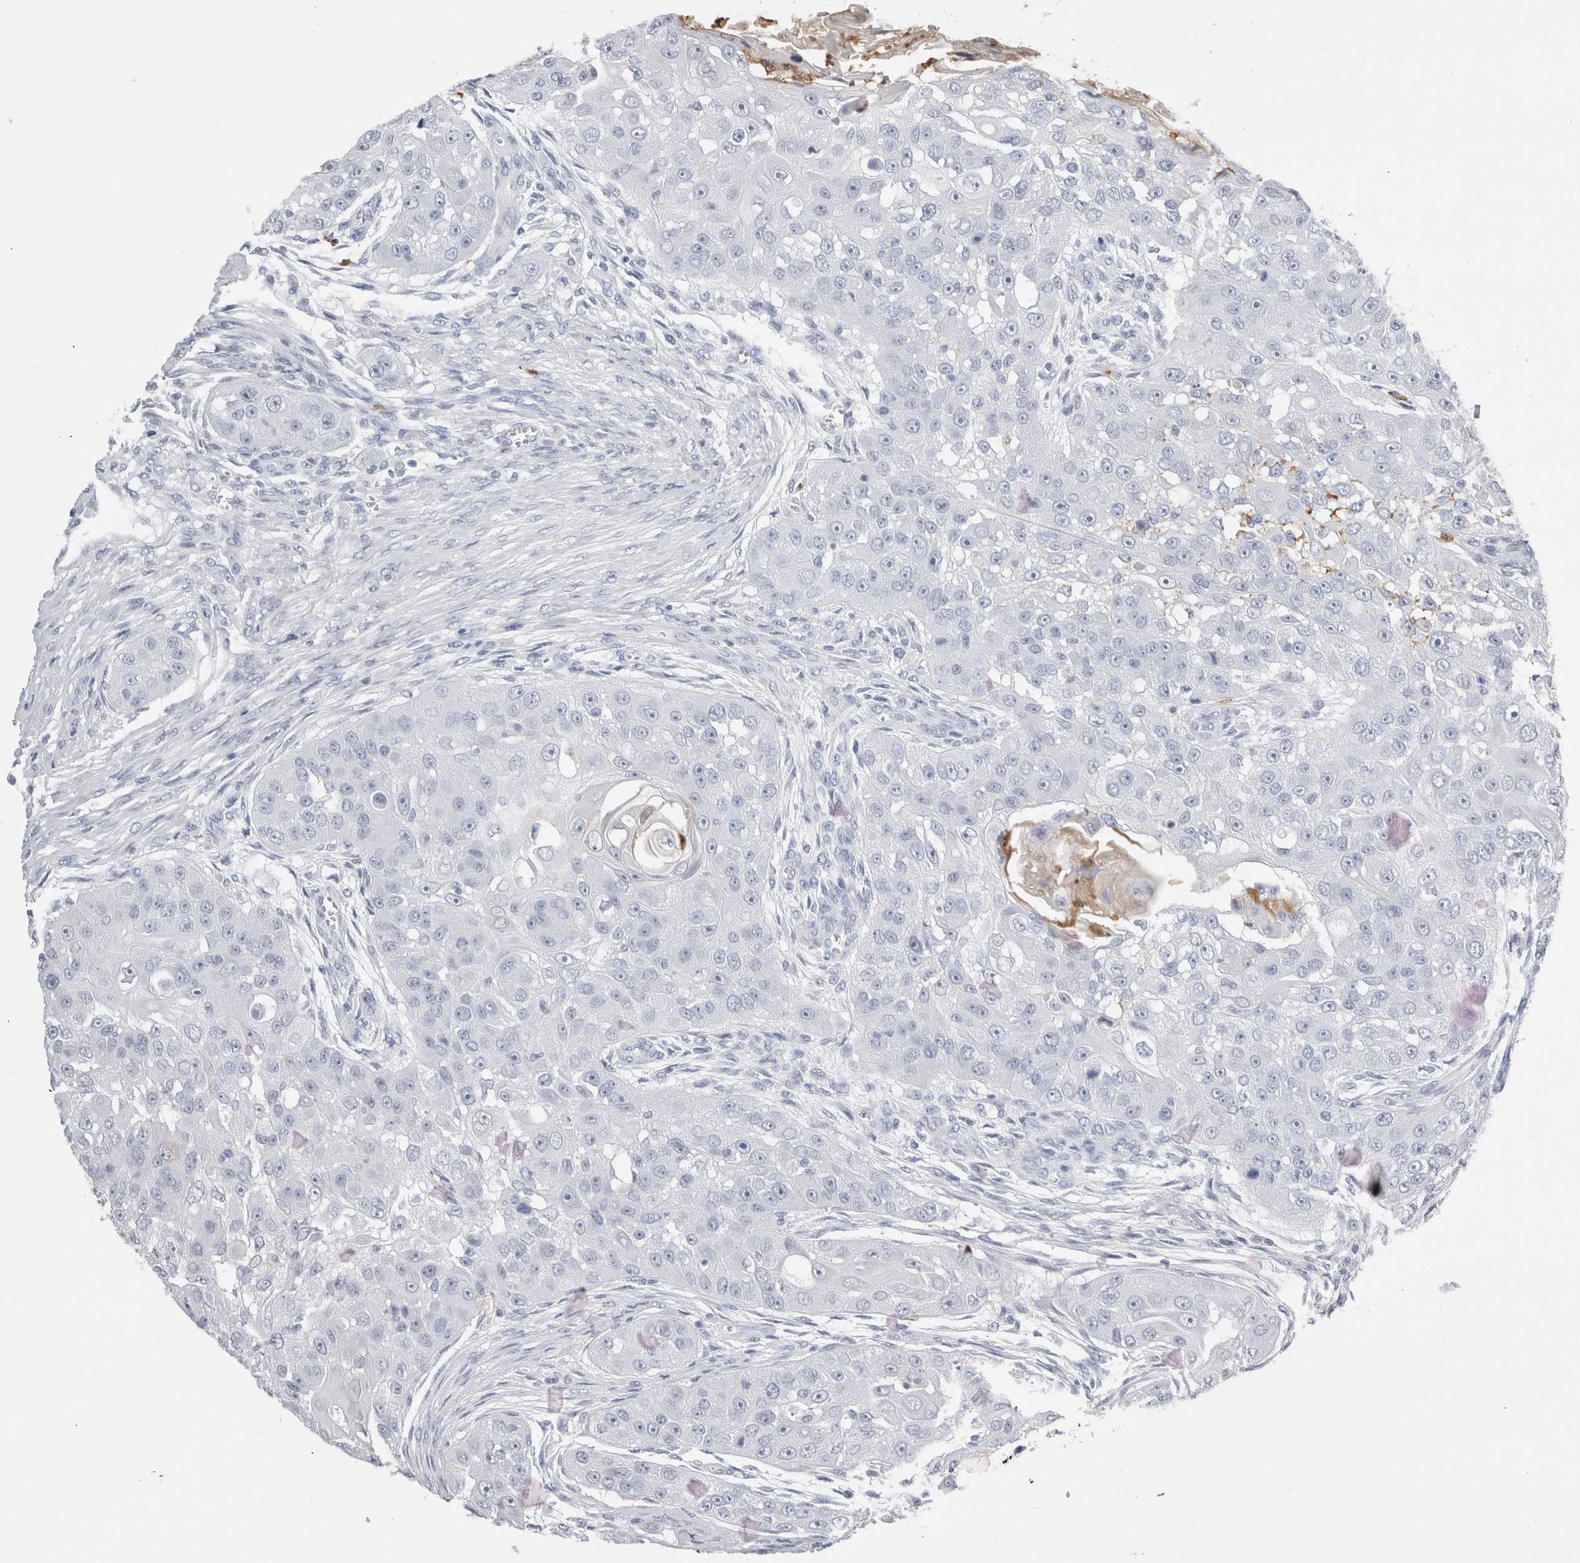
{"staining": {"intensity": "negative", "quantity": "none", "location": "none"}, "tissue": "head and neck cancer", "cell_type": "Tumor cells", "image_type": "cancer", "snomed": [{"axis": "morphology", "description": "Normal tissue, NOS"}, {"axis": "morphology", "description": "Squamous cell carcinoma, NOS"}, {"axis": "topography", "description": "Skeletal muscle"}, {"axis": "topography", "description": "Head-Neck"}], "caption": "High power microscopy image of an immunohistochemistry photomicrograph of head and neck cancer (squamous cell carcinoma), revealing no significant staining in tumor cells. (Stains: DAB (3,3'-diaminobenzidine) immunohistochemistry with hematoxylin counter stain, Microscopy: brightfield microscopy at high magnification).", "gene": "S100A12", "patient": {"sex": "male", "age": 51}}